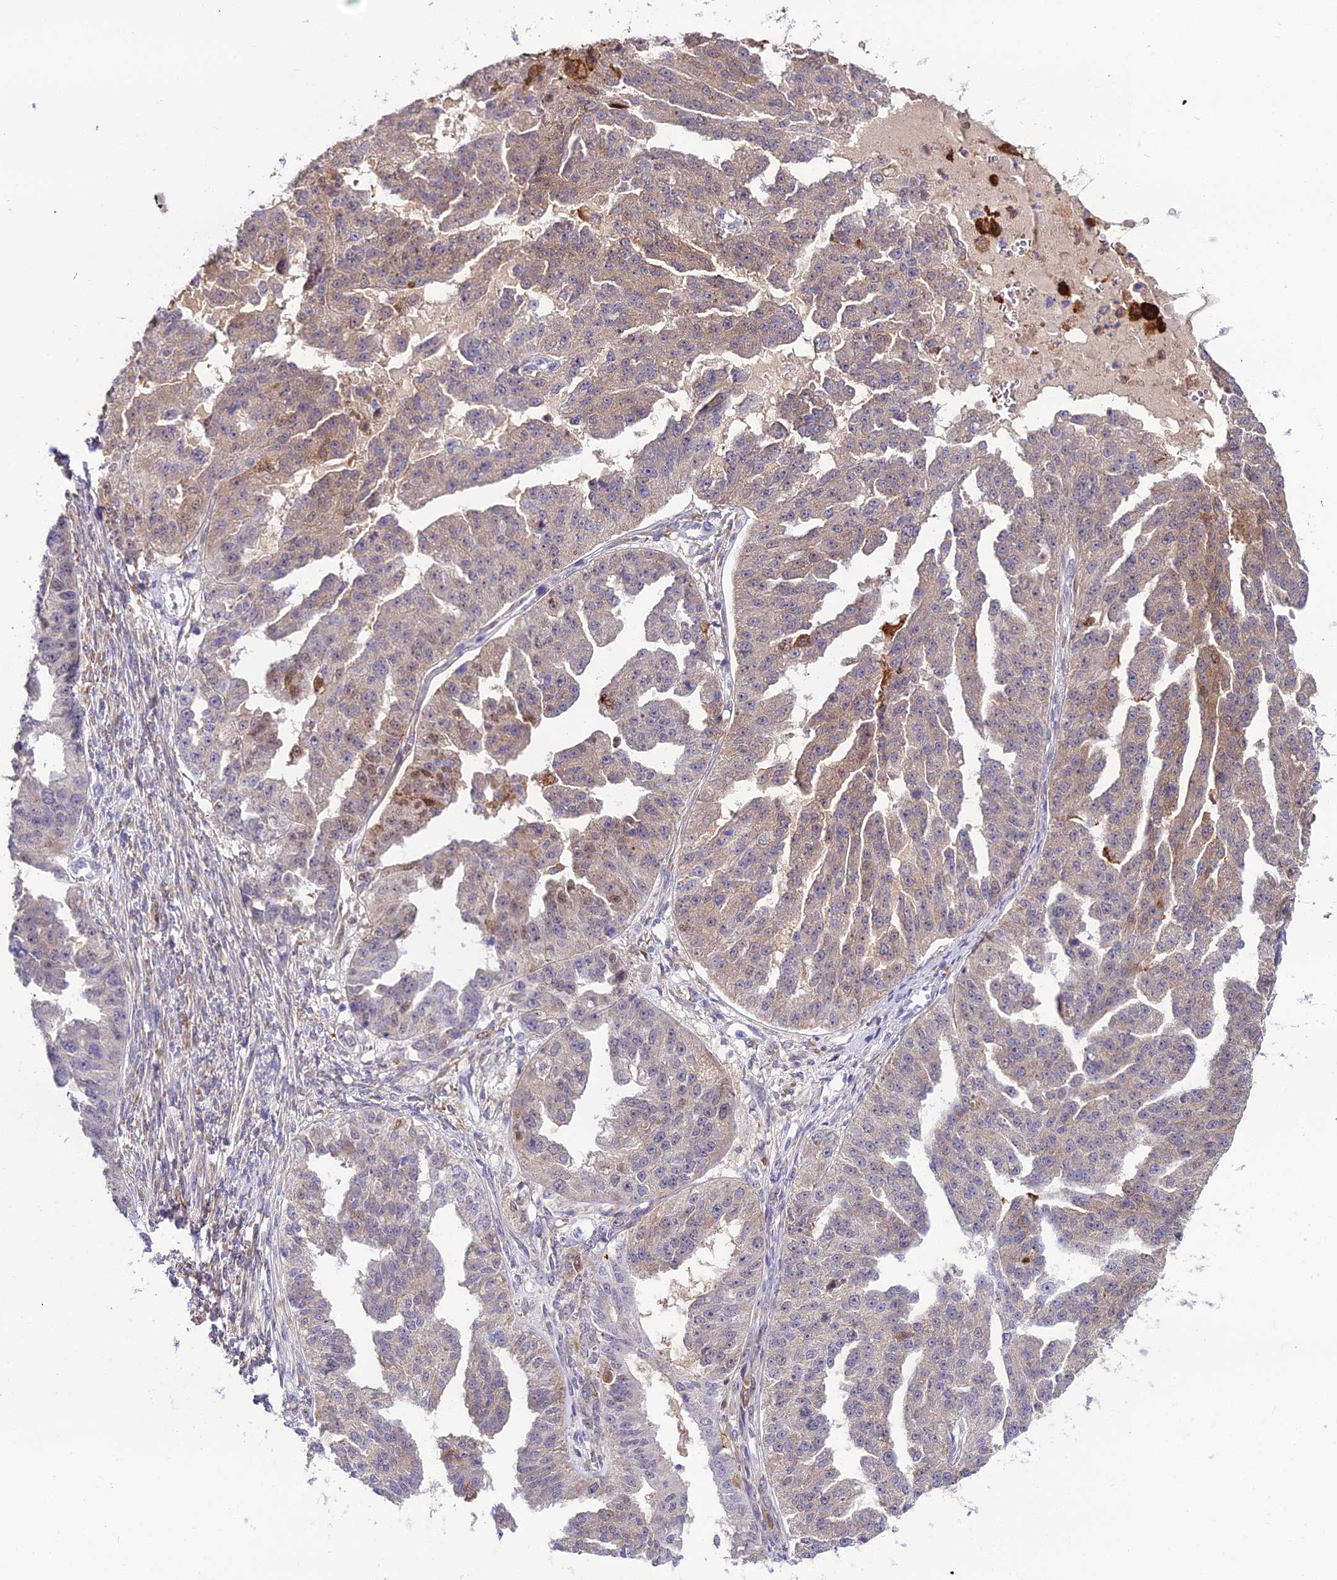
{"staining": {"intensity": "weak", "quantity": "25%-75%", "location": "cytoplasmic/membranous"}, "tissue": "ovarian cancer", "cell_type": "Tumor cells", "image_type": "cancer", "snomed": [{"axis": "morphology", "description": "Cystadenocarcinoma, serous, NOS"}, {"axis": "topography", "description": "Ovary"}], "caption": "About 25%-75% of tumor cells in ovarian cancer (serous cystadenocarcinoma) display weak cytoplasmic/membranous protein positivity as visualized by brown immunohistochemical staining.", "gene": "MB21D2", "patient": {"sex": "female", "age": 58}}